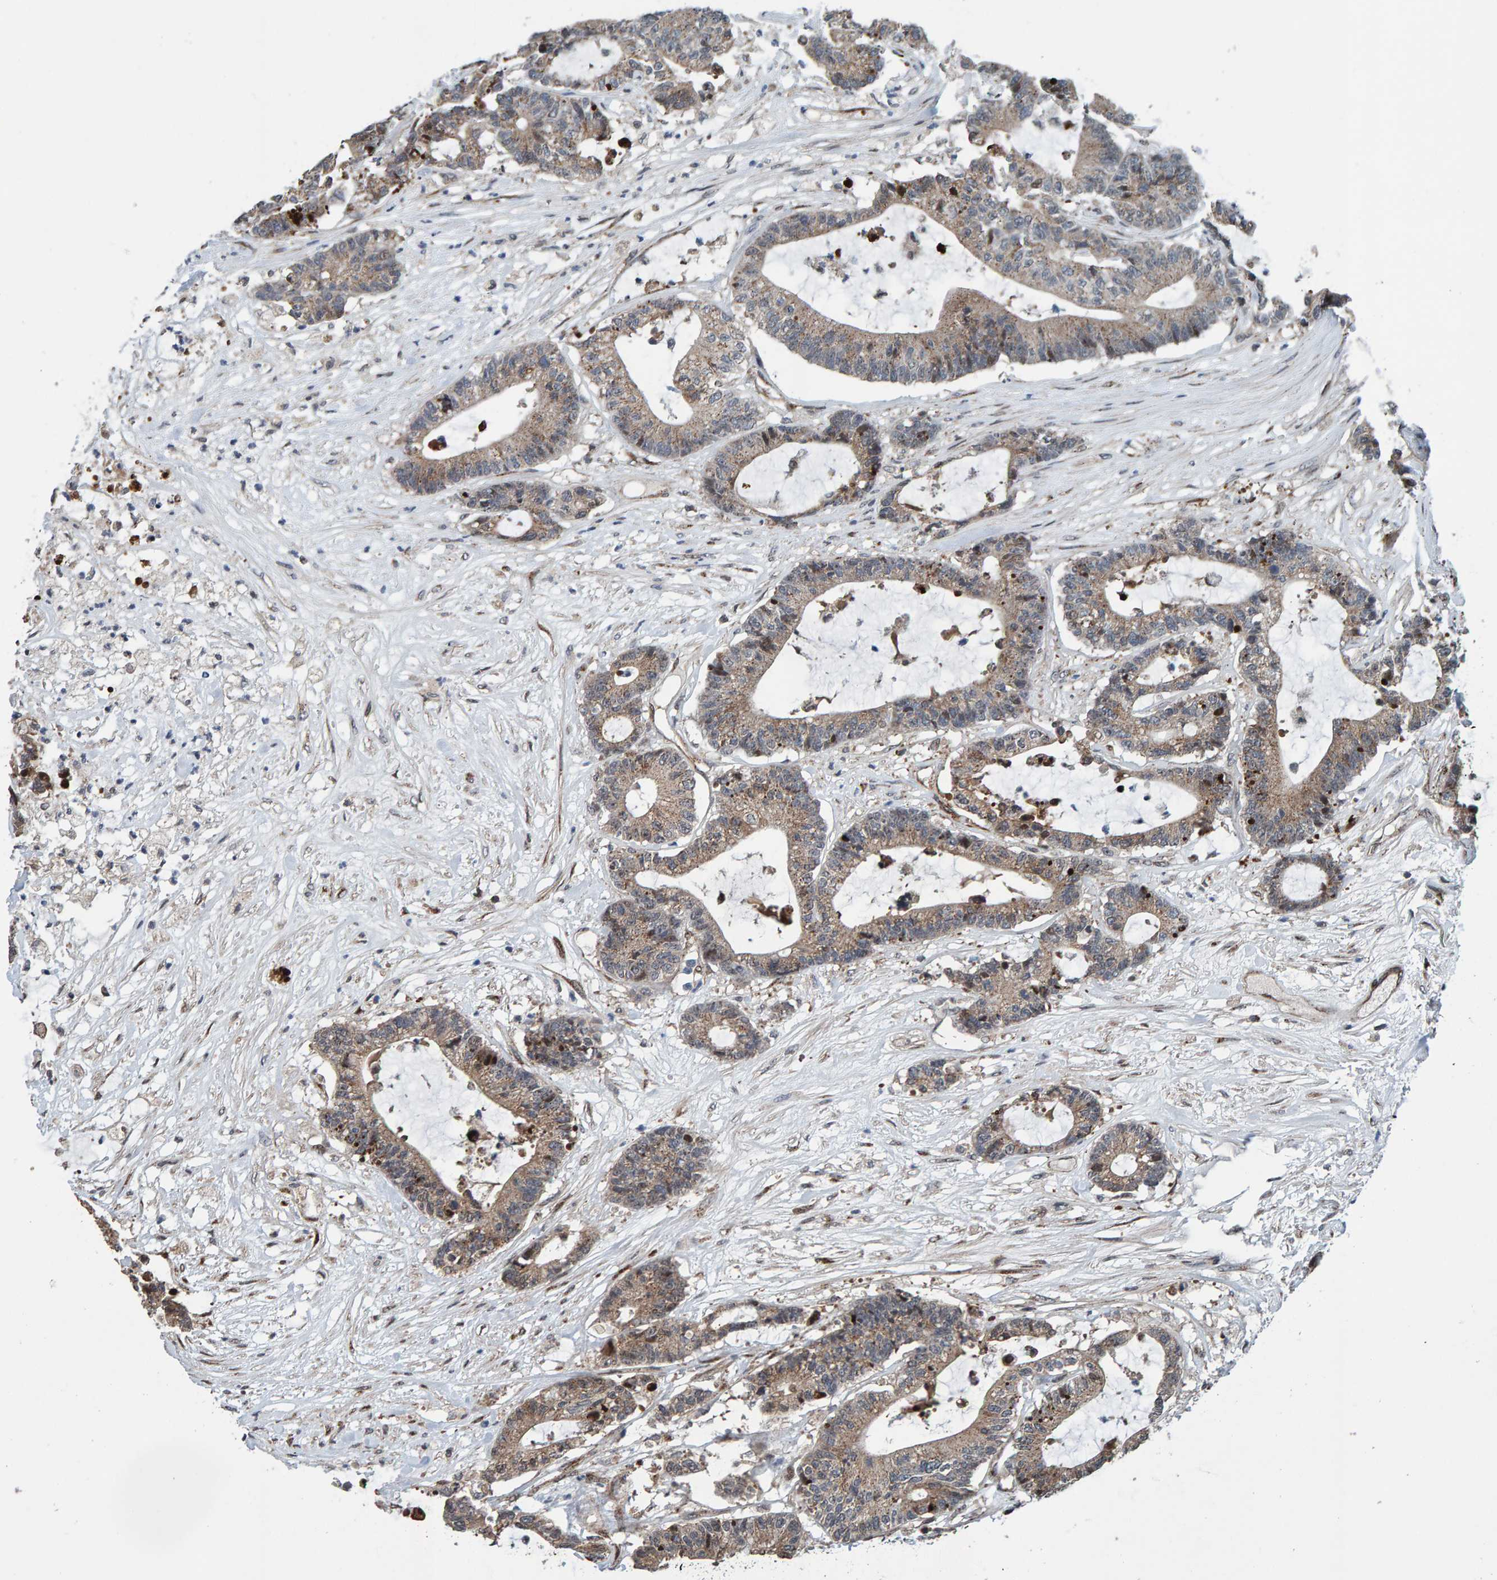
{"staining": {"intensity": "moderate", "quantity": ">75%", "location": "cytoplasmic/membranous"}, "tissue": "colorectal cancer", "cell_type": "Tumor cells", "image_type": "cancer", "snomed": [{"axis": "morphology", "description": "Adenocarcinoma, NOS"}, {"axis": "topography", "description": "Colon"}], "caption": "IHC image of colorectal adenocarcinoma stained for a protein (brown), which displays medium levels of moderate cytoplasmic/membranous expression in approximately >75% of tumor cells.", "gene": "CCDC25", "patient": {"sex": "female", "age": 84}}